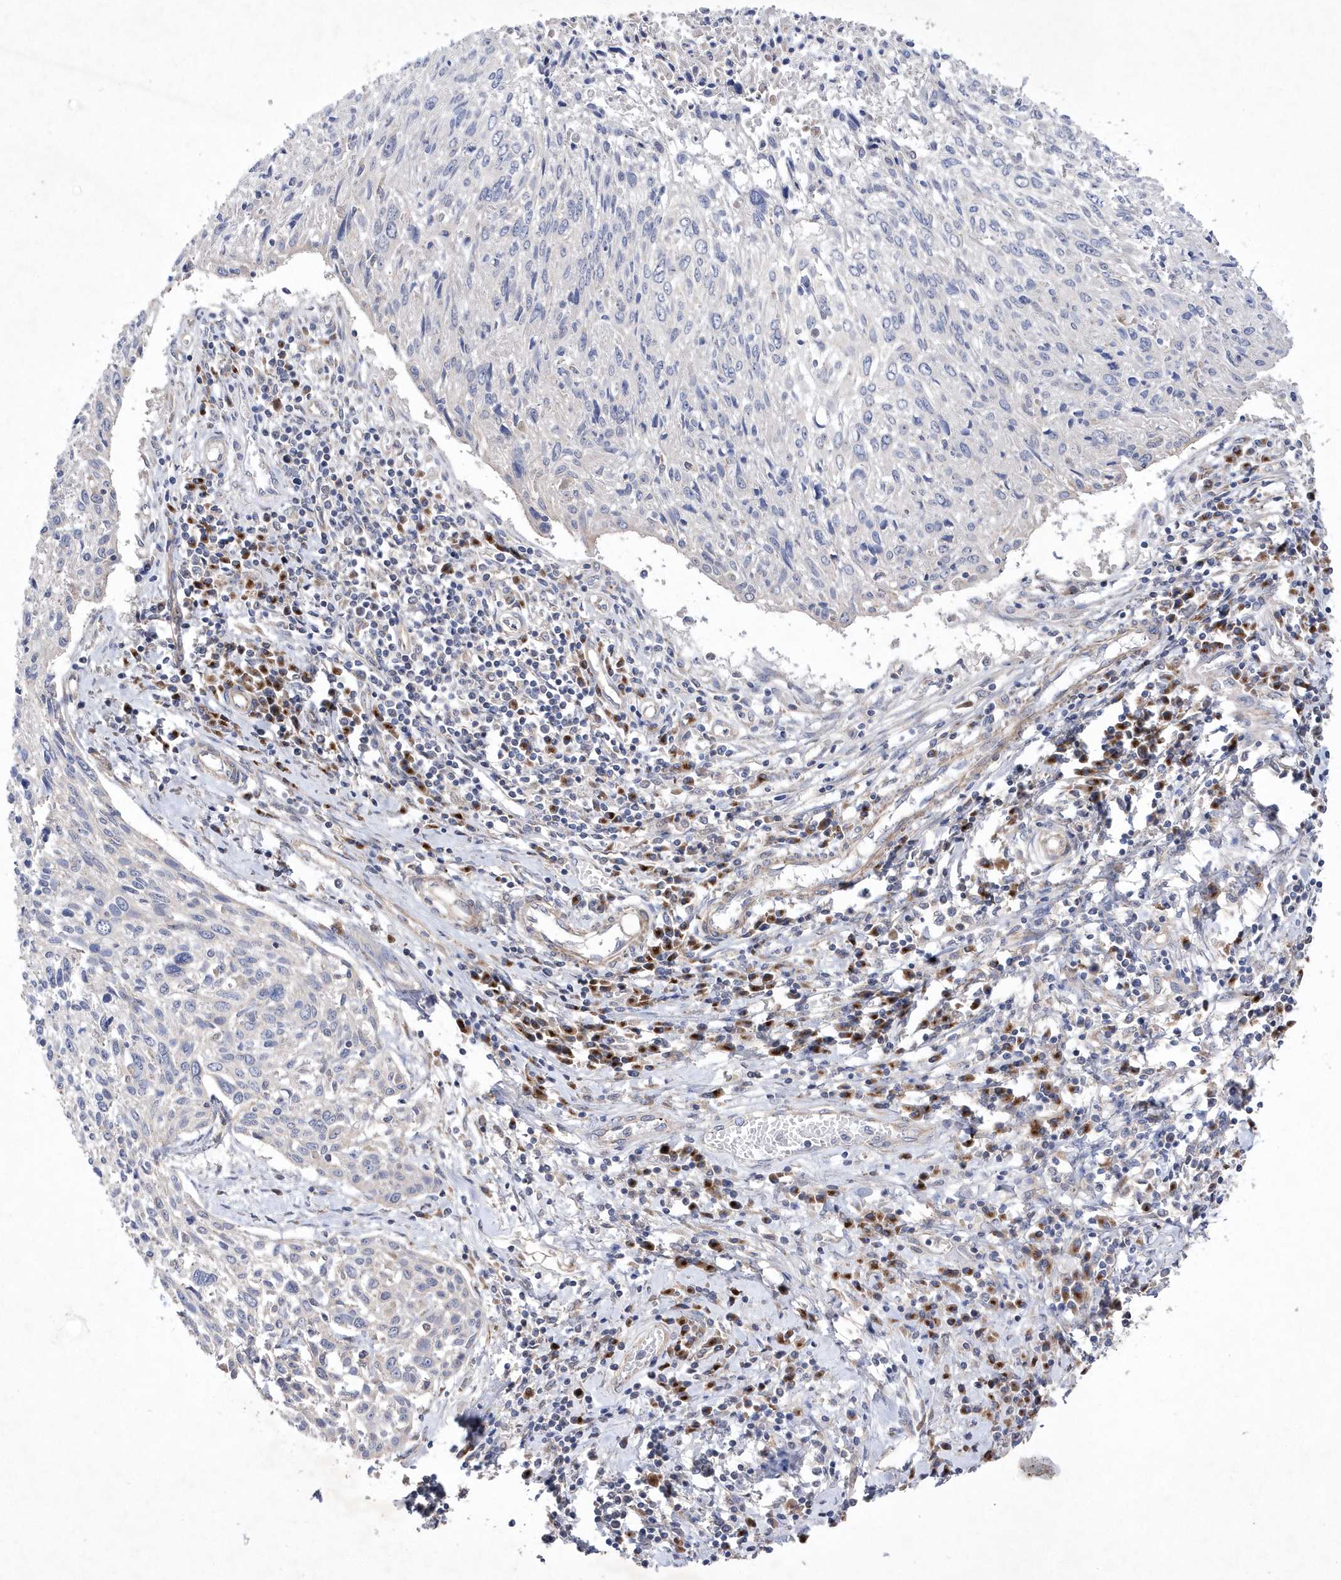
{"staining": {"intensity": "negative", "quantity": "none", "location": "none"}, "tissue": "cervical cancer", "cell_type": "Tumor cells", "image_type": "cancer", "snomed": [{"axis": "morphology", "description": "Squamous cell carcinoma, NOS"}, {"axis": "topography", "description": "Cervix"}], "caption": "IHC micrograph of human cervical cancer stained for a protein (brown), which demonstrates no expression in tumor cells.", "gene": "METTL8", "patient": {"sex": "female", "age": 51}}